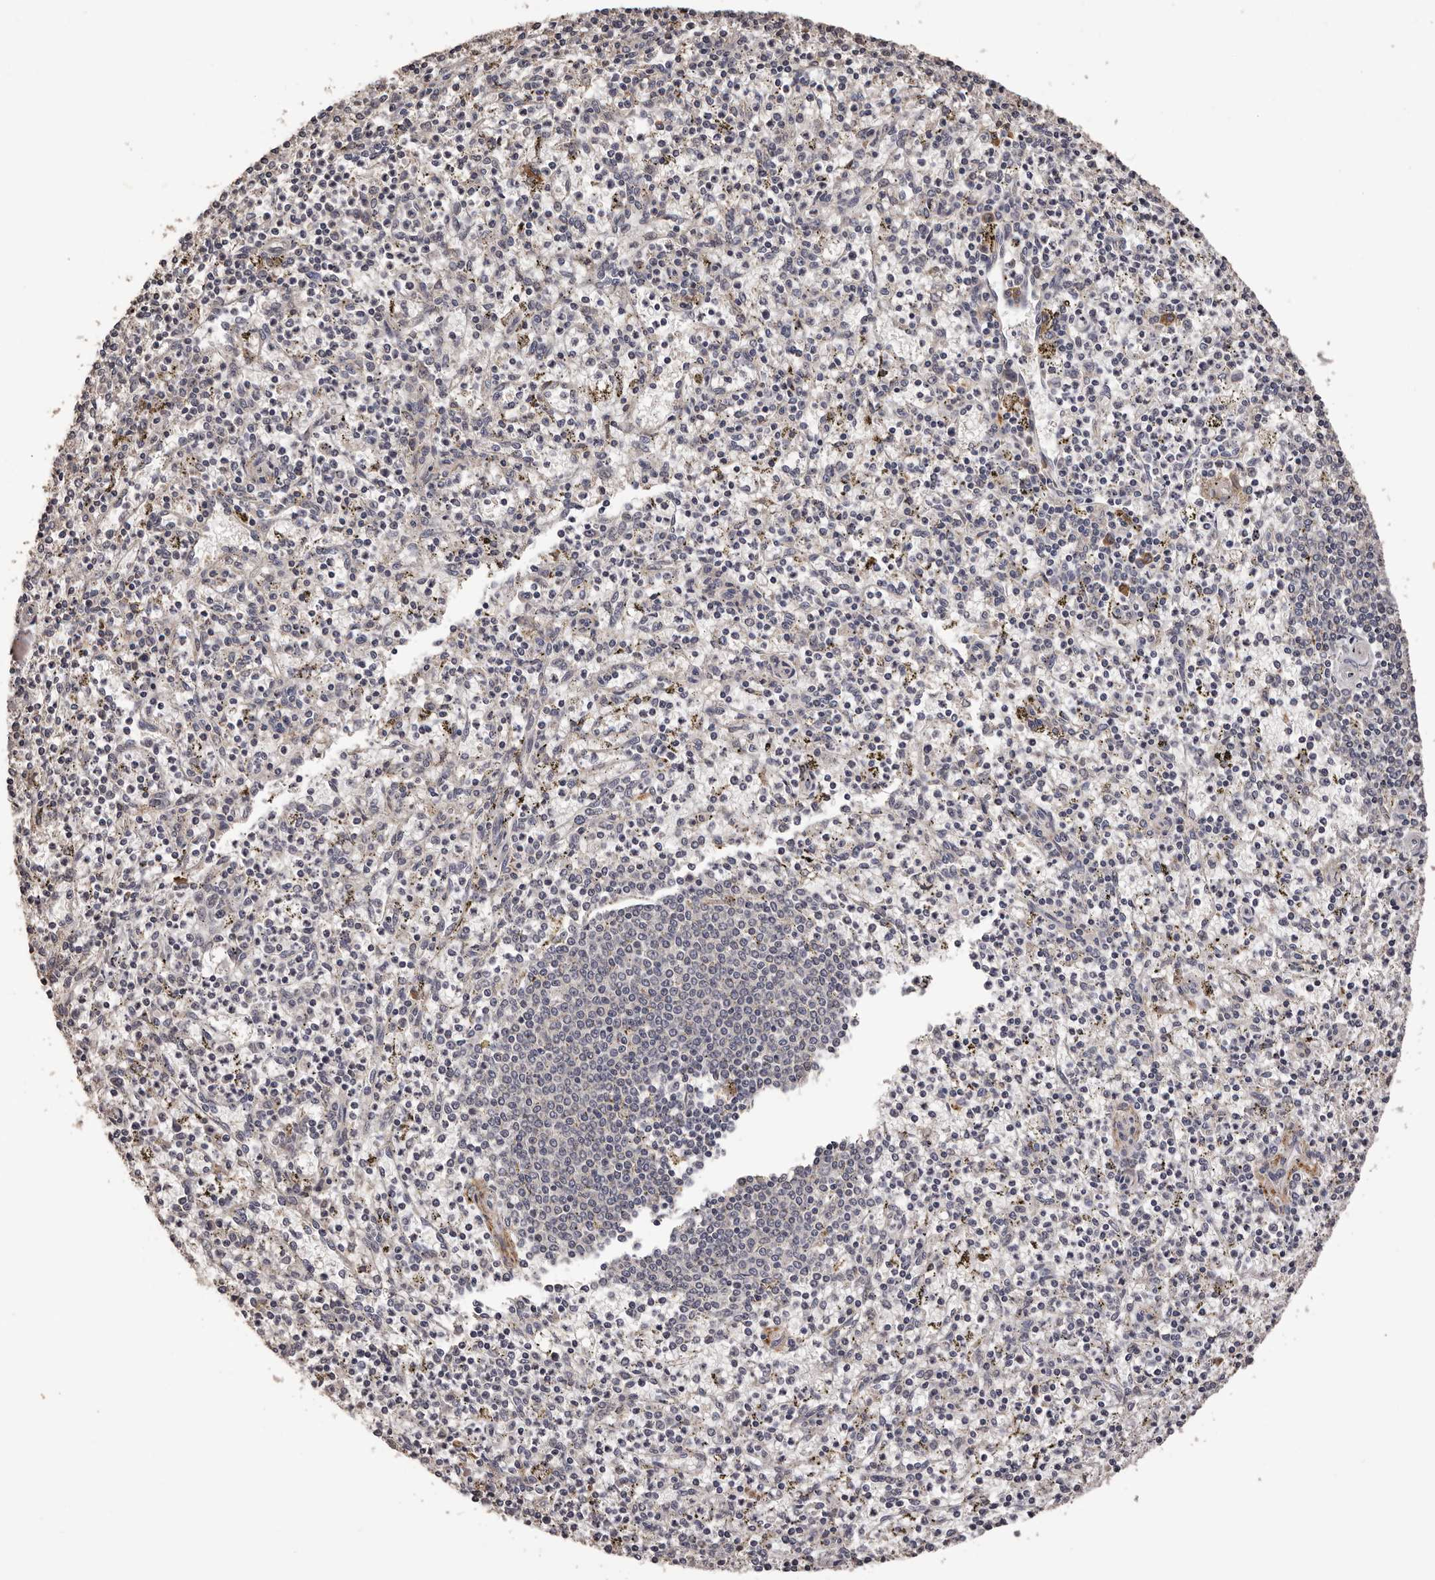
{"staining": {"intensity": "negative", "quantity": "none", "location": "none"}, "tissue": "spleen", "cell_type": "Cells in red pulp", "image_type": "normal", "snomed": [{"axis": "morphology", "description": "Normal tissue, NOS"}, {"axis": "topography", "description": "Spleen"}], "caption": "Photomicrograph shows no protein staining in cells in red pulp of normal spleen.", "gene": "ETNK1", "patient": {"sex": "male", "age": 72}}